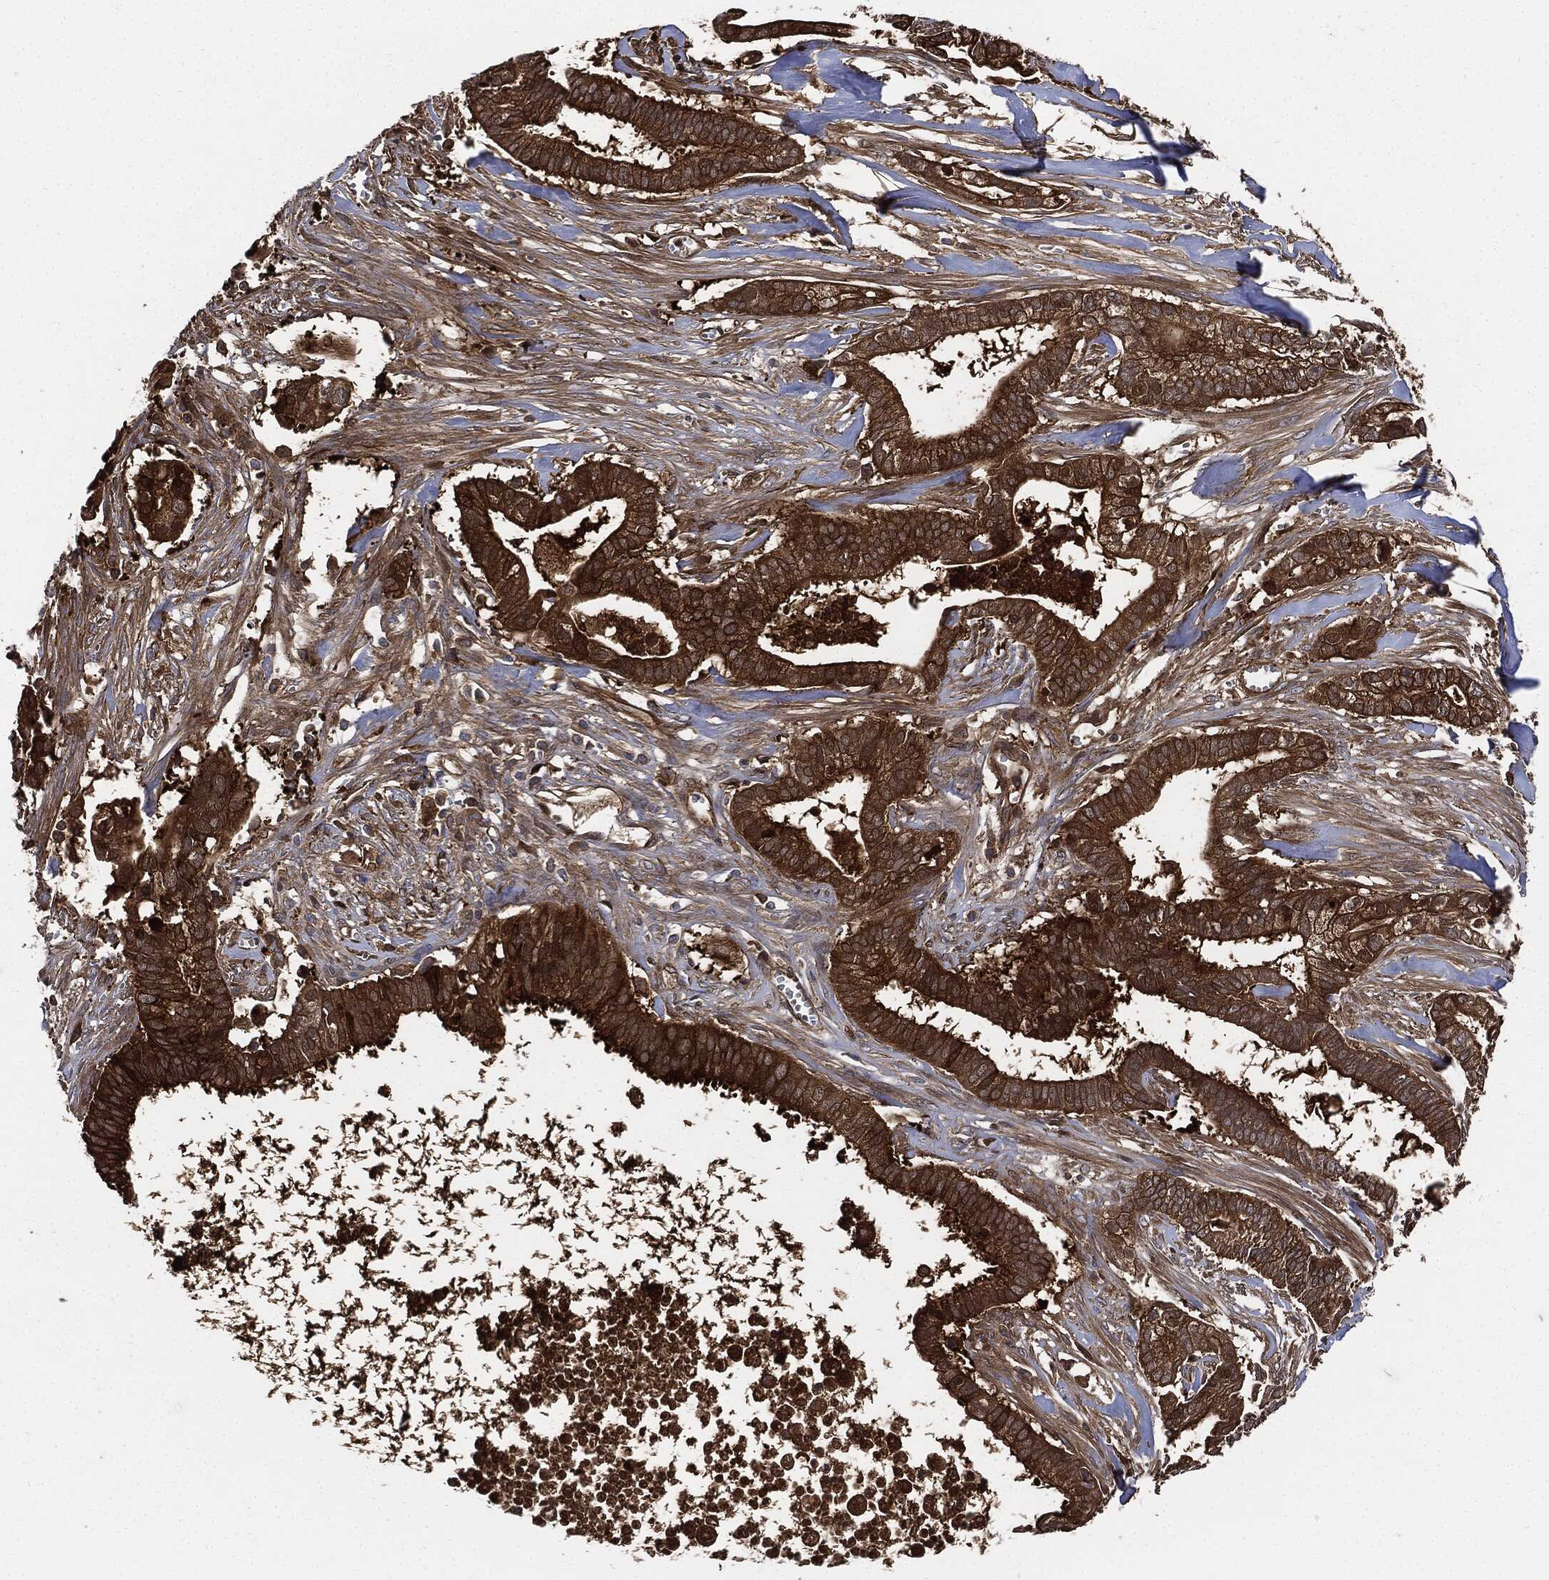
{"staining": {"intensity": "strong", "quantity": ">75%", "location": "cytoplasmic/membranous"}, "tissue": "pancreatic cancer", "cell_type": "Tumor cells", "image_type": "cancer", "snomed": [{"axis": "morphology", "description": "Adenocarcinoma, NOS"}, {"axis": "topography", "description": "Pancreas"}], "caption": "Immunohistochemical staining of pancreatic cancer displays high levels of strong cytoplasmic/membranous positivity in about >75% of tumor cells. (Brightfield microscopy of DAB IHC at high magnification).", "gene": "XPNPEP1", "patient": {"sex": "male", "age": 61}}